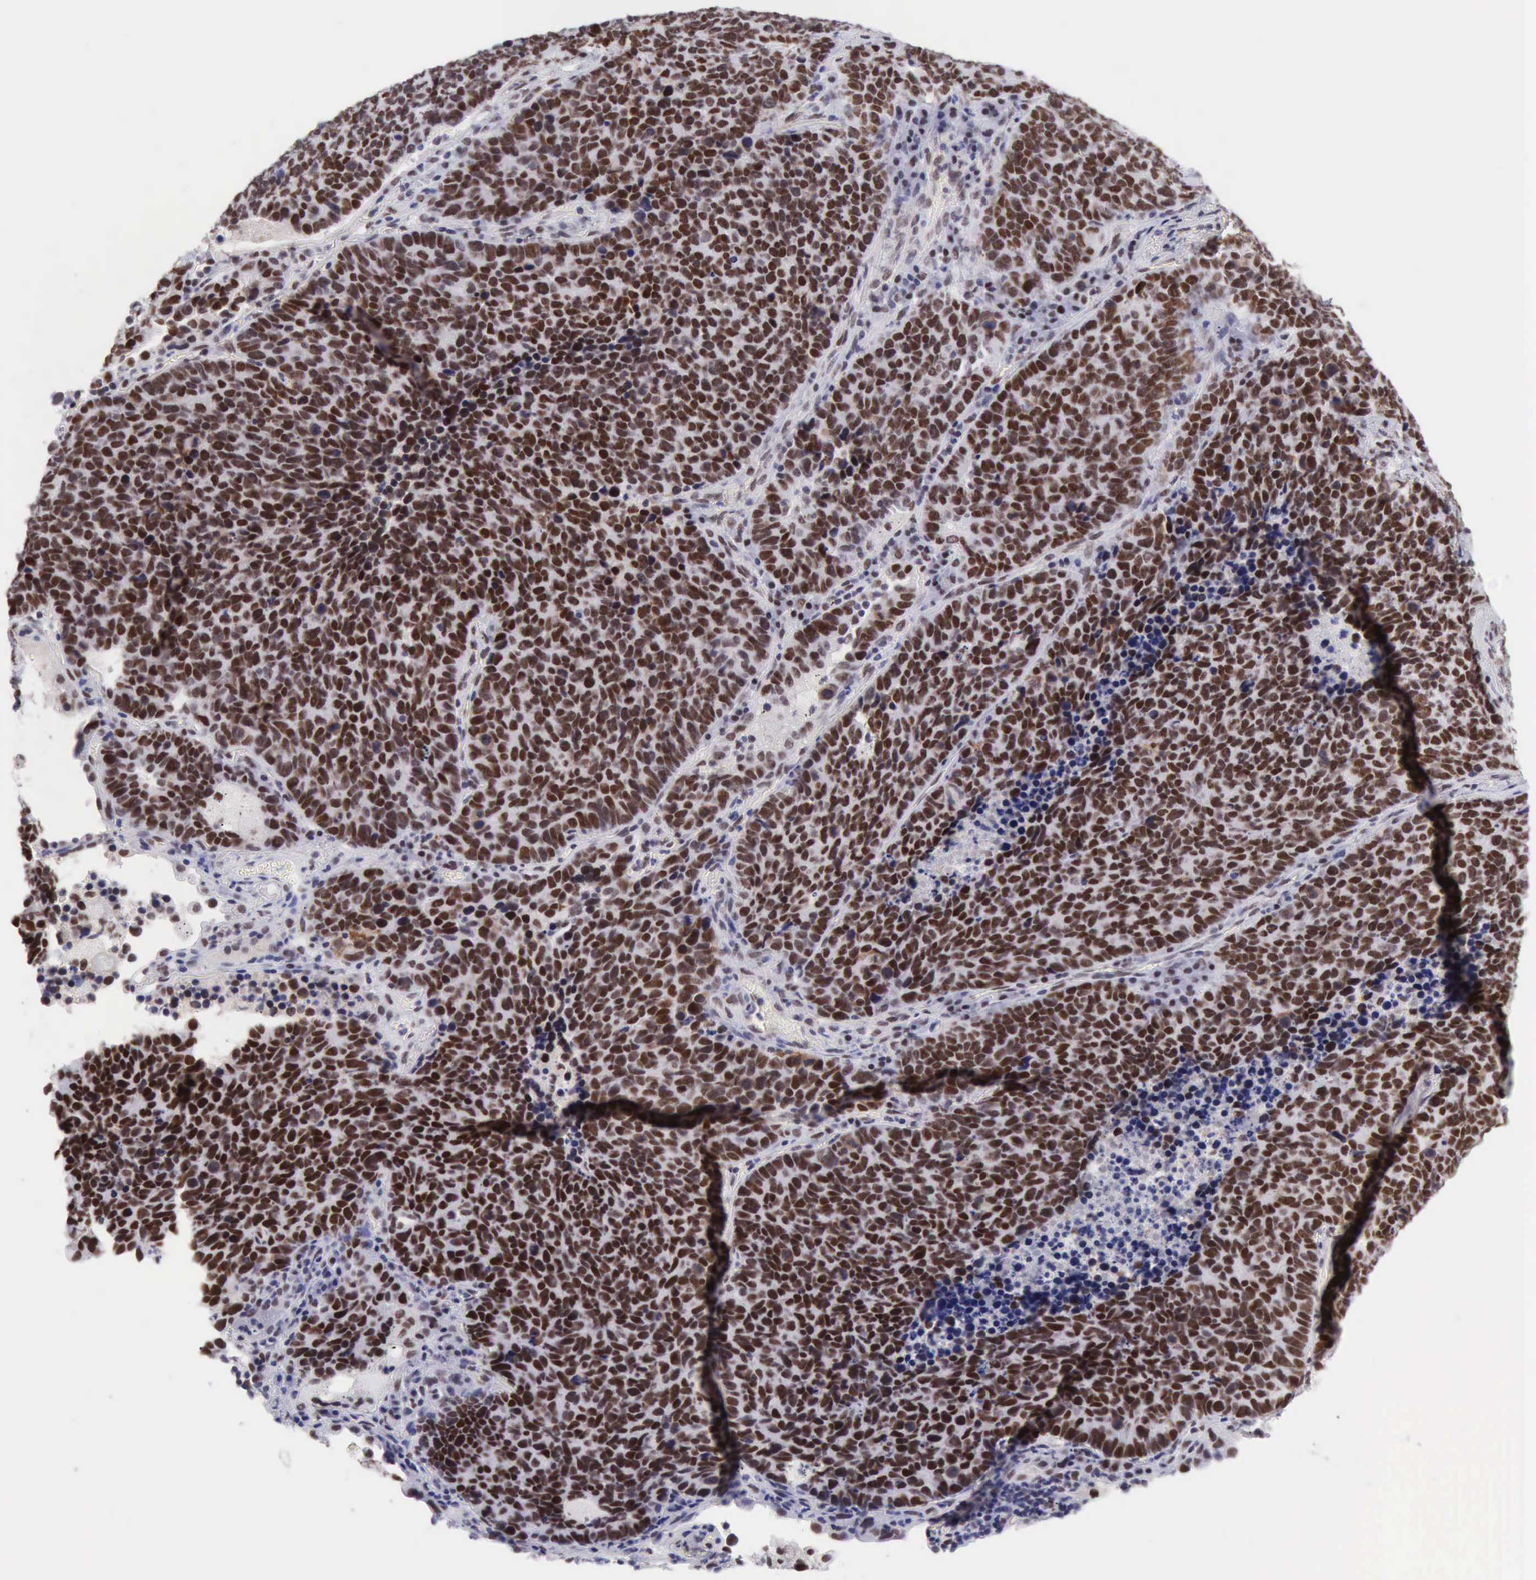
{"staining": {"intensity": "strong", "quantity": ">75%", "location": "nuclear"}, "tissue": "lung cancer", "cell_type": "Tumor cells", "image_type": "cancer", "snomed": [{"axis": "morphology", "description": "Neoplasm, malignant, NOS"}, {"axis": "topography", "description": "Lung"}], "caption": "Immunohistochemistry photomicrograph of lung malignant neoplasm stained for a protein (brown), which displays high levels of strong nuclear expression in approximately >75% of tumor cells.", "gene": "ERCC4", "patient": {"sex": "female", "age": 75}}